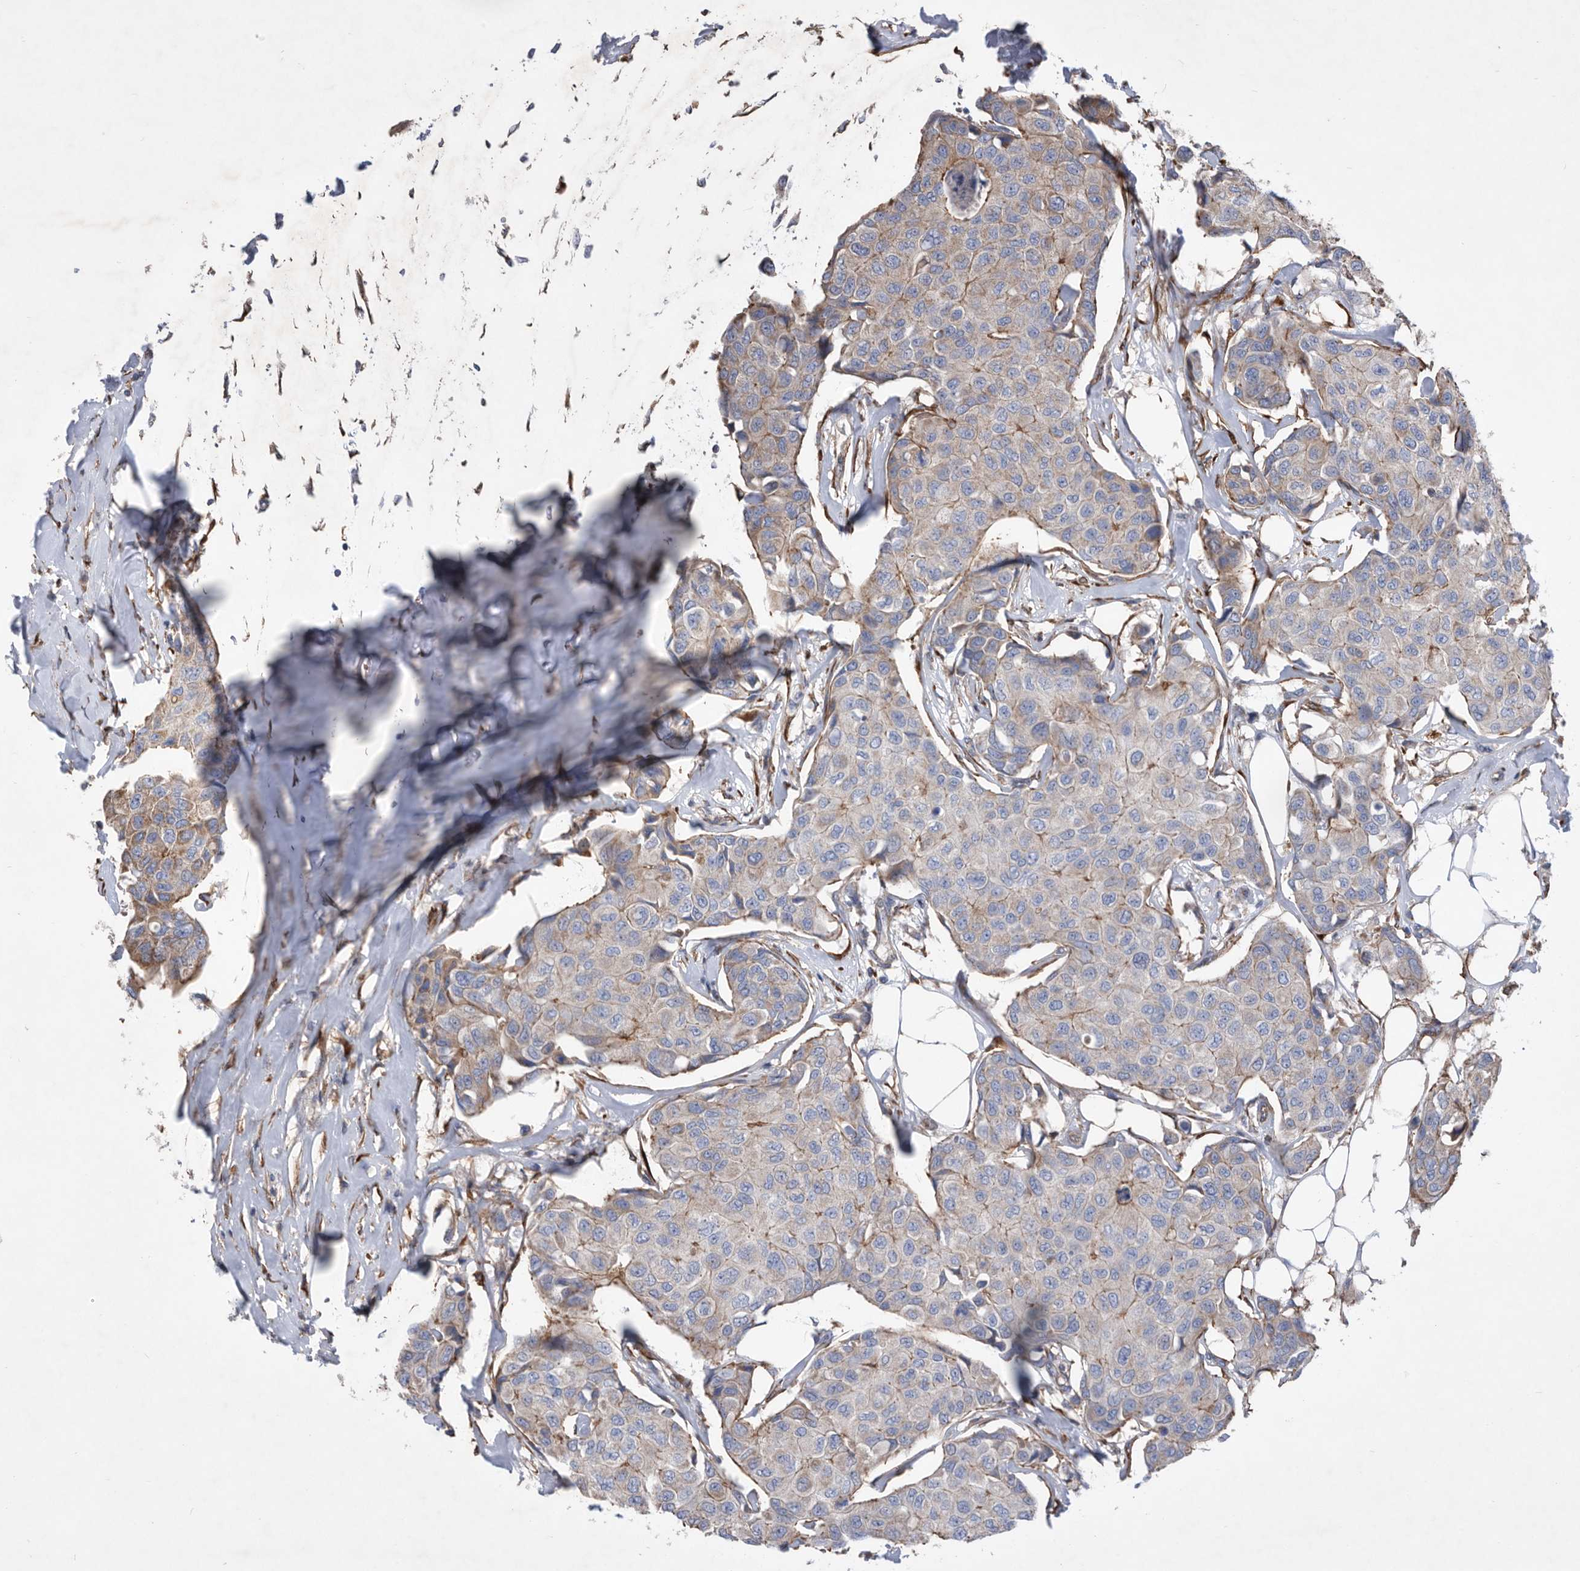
{"staining": {"intensity": "weak", "quantity": ">75%", "location": "cytoplasmic/membranous"}, "tissue": "breast cancer", "cell_type": "Tumor cells", "image_type": "cancer", "snomed": [{"axis": "morphology", "description": "Duct carcinoma"}, {"axis": "topography", "description": "Breast"}], "caption": "Human invasive ductal carcinoma (breast) stained with a protein marker displays weak staining in tumor cells.", "gene": "ATP13A3", "patient": {"sex": "female", "age": 80}}